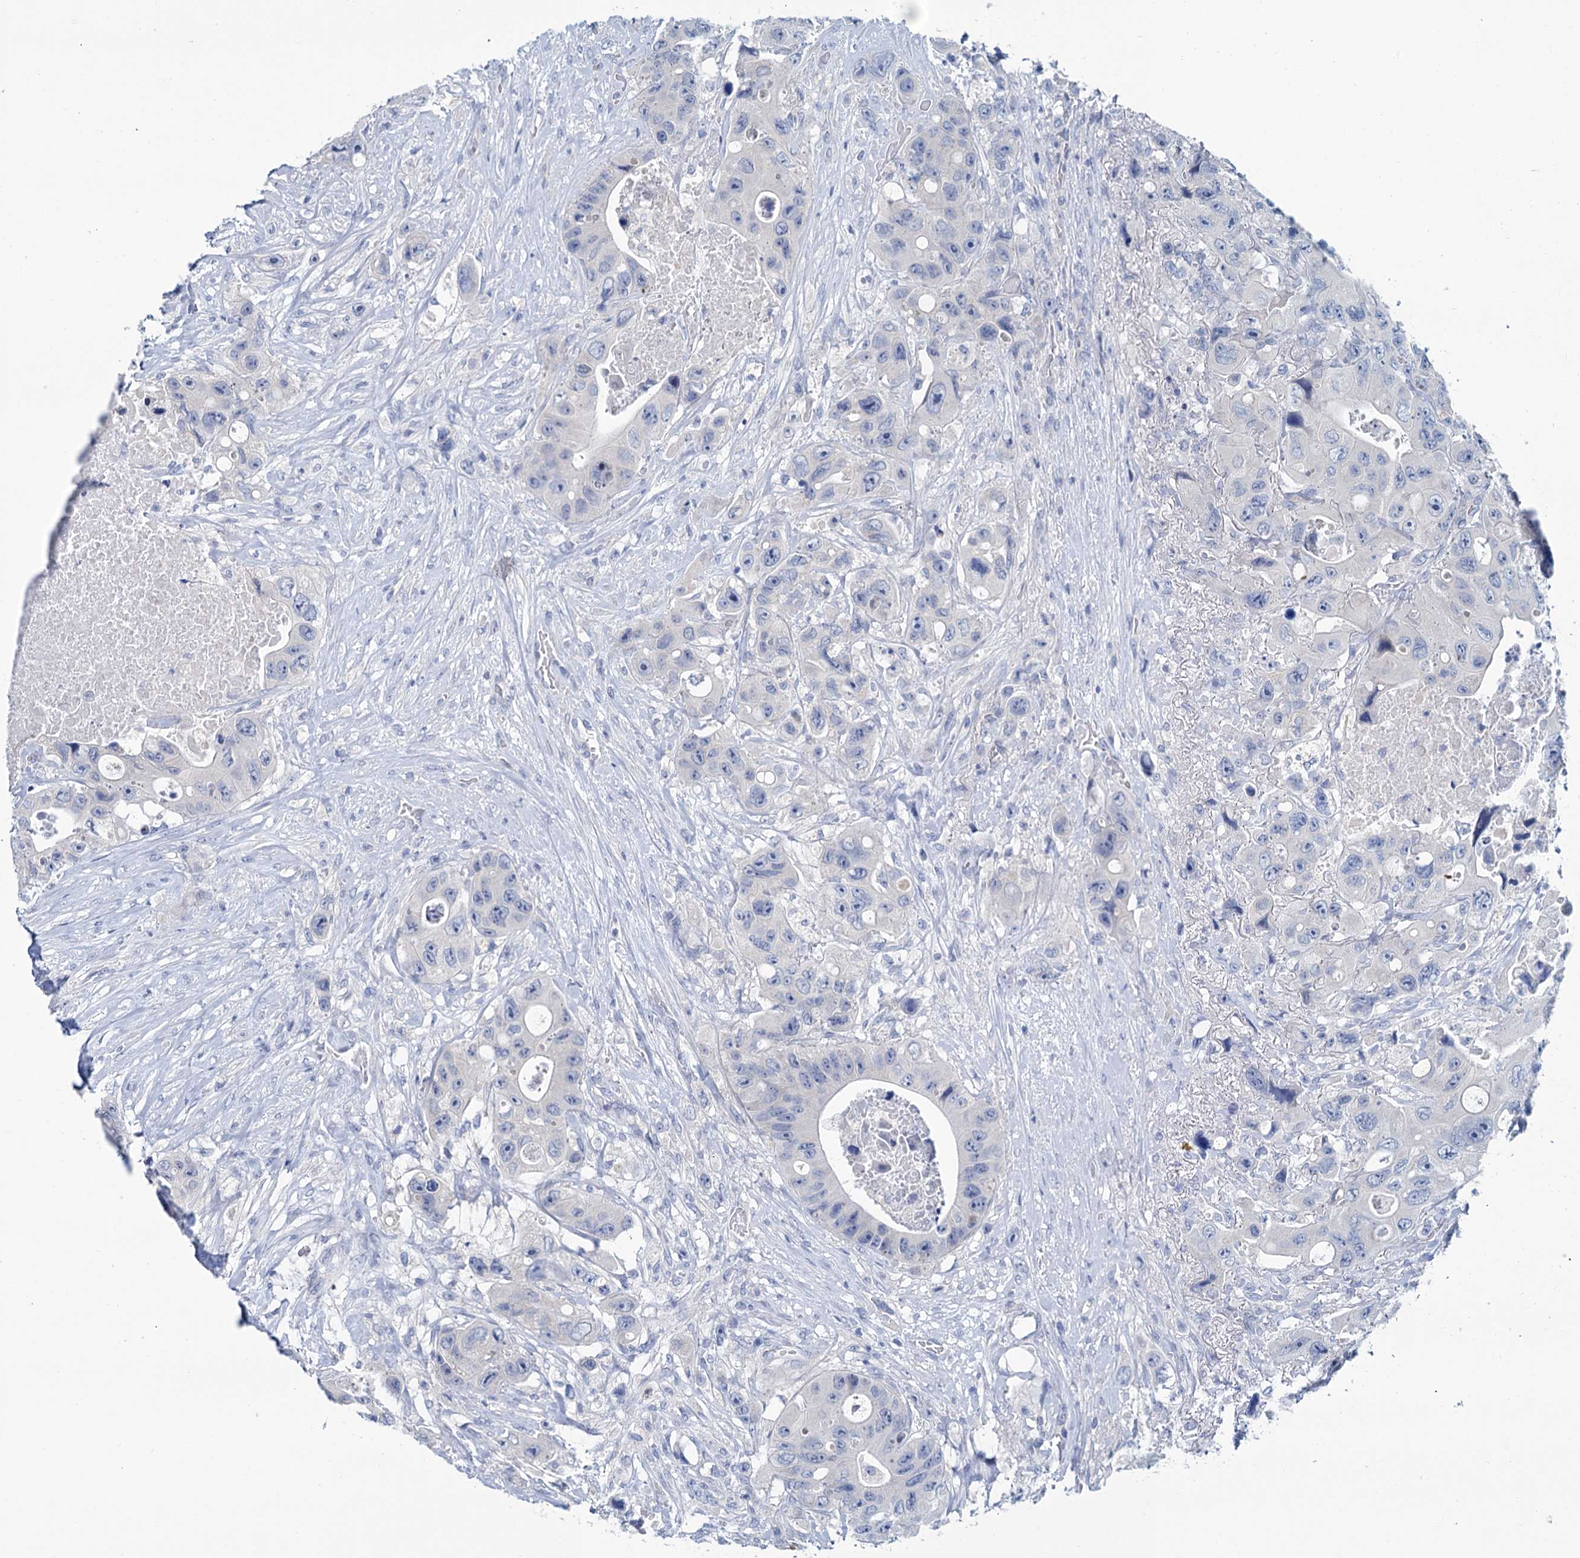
{"staining": {"intensity": "negative", "quantity": "none", "location": "none"}, "tissue": "colorectal cancer", "cell_type": "Tumor cells", "image_type": "cancer", "snomed": [{"axis": "morphology", "description": "Adenocarcinoma, NOS"}, {"axis": "topography", "description": "Colon"}], "caption": "Immunohistochemistry (IHC) micrograph of neoplastic tissue: human colorectal cancer (adenocarcinoma) stained with DAB displays no significant protein positivity in tumor cells. (DAB IHC, high magnification).", "gene": "MYOZ3", "patient": {"sex": "female", "age": 46}}